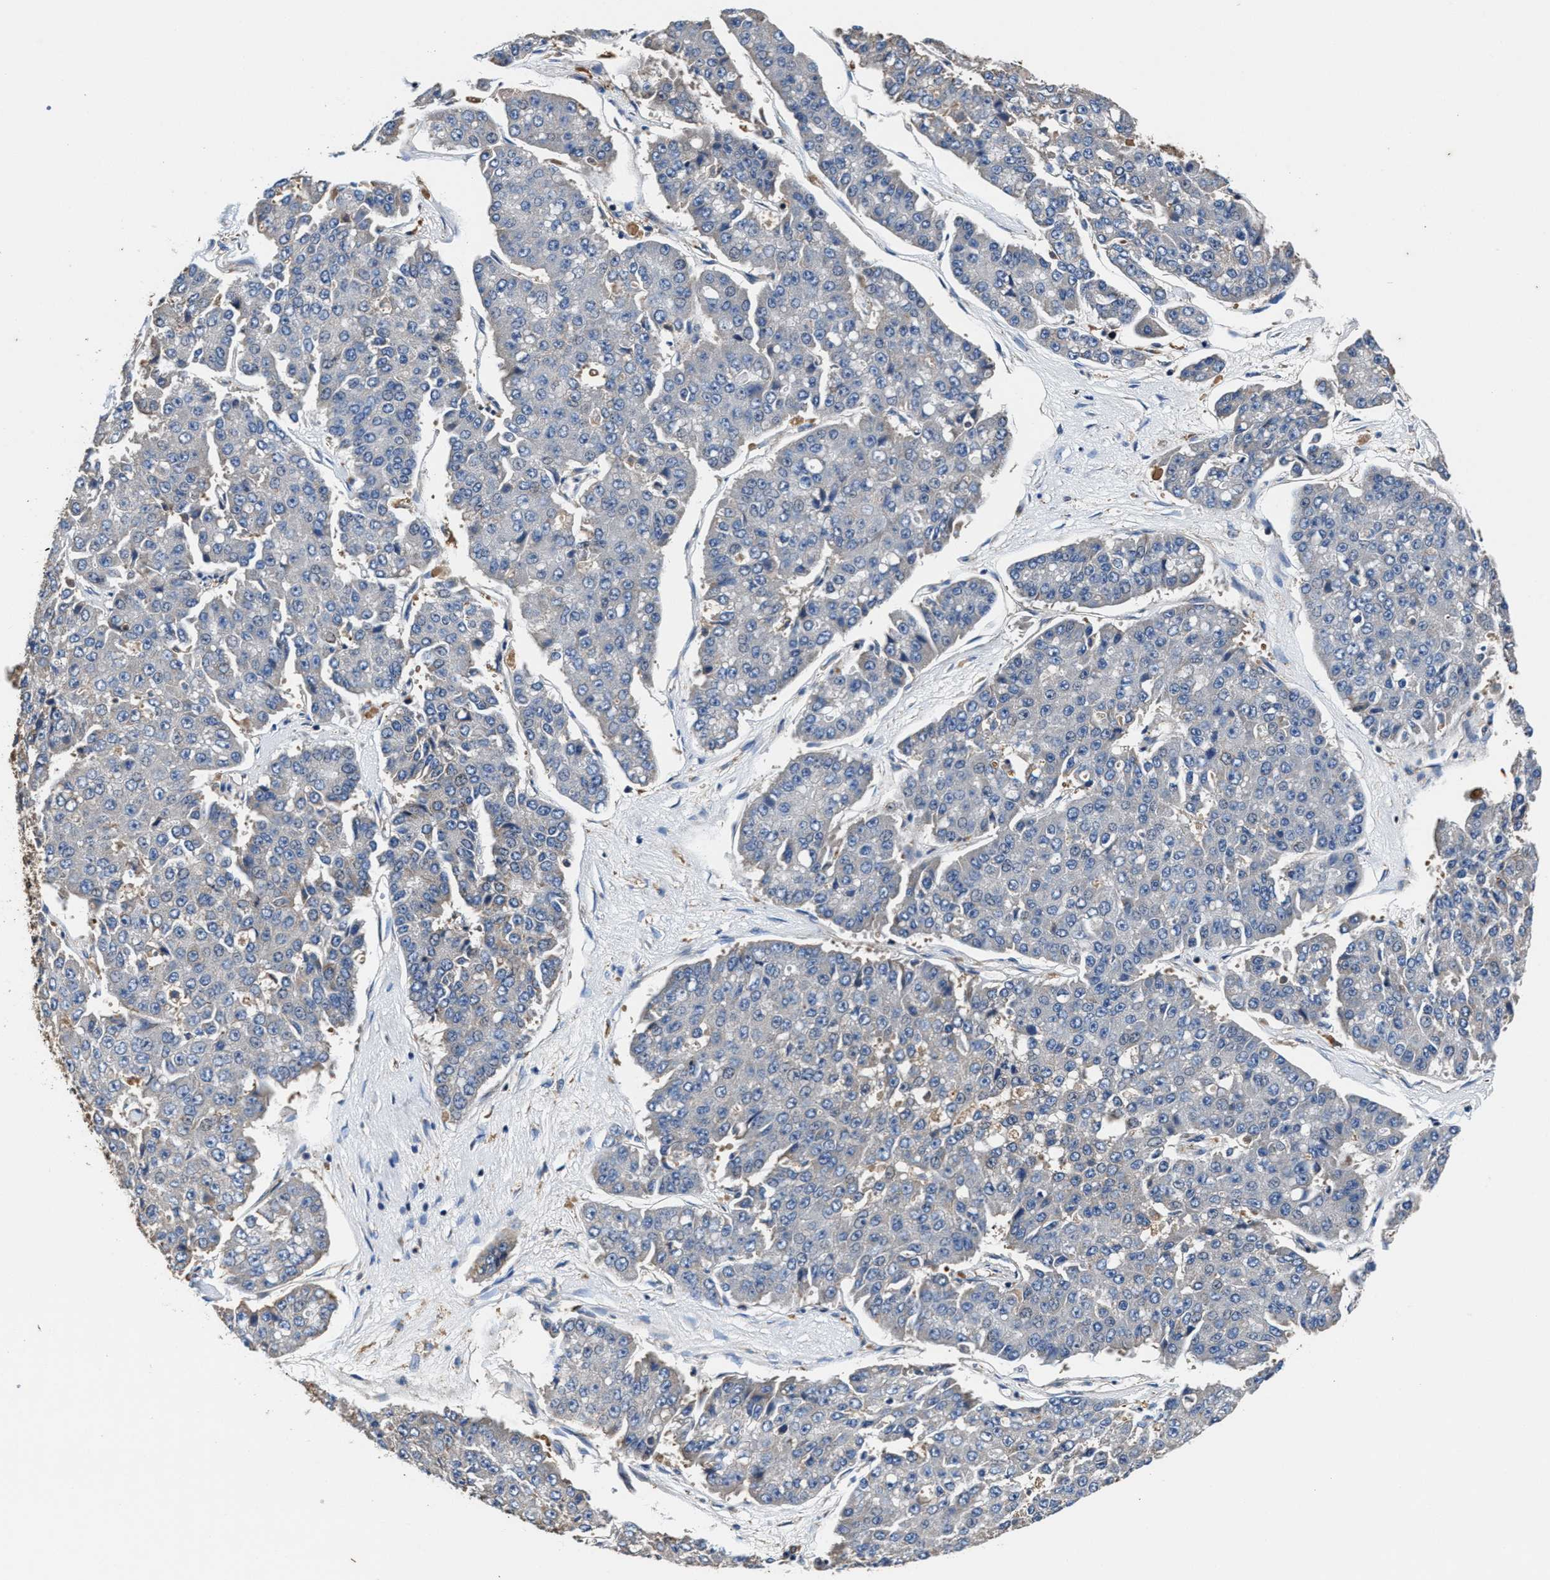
{"staining": {"intensity": "negative", "quantity": "none", "location": "none"}, "tissue": "pancreatic cancer", "cell_type": "Tumor cells", "image_type": "cancer", "snomed": [{"axis": "morphology", "description": "Adenocarcinoma, NOS"}, {"axis": "topography", "description": "Pancreas"}], "caption": "Image shows no significant protein staining in tumor cells of pancreatic cancer.", "gene": "PPP1R9B", "patient": {"sex": "male", "age": 50}}